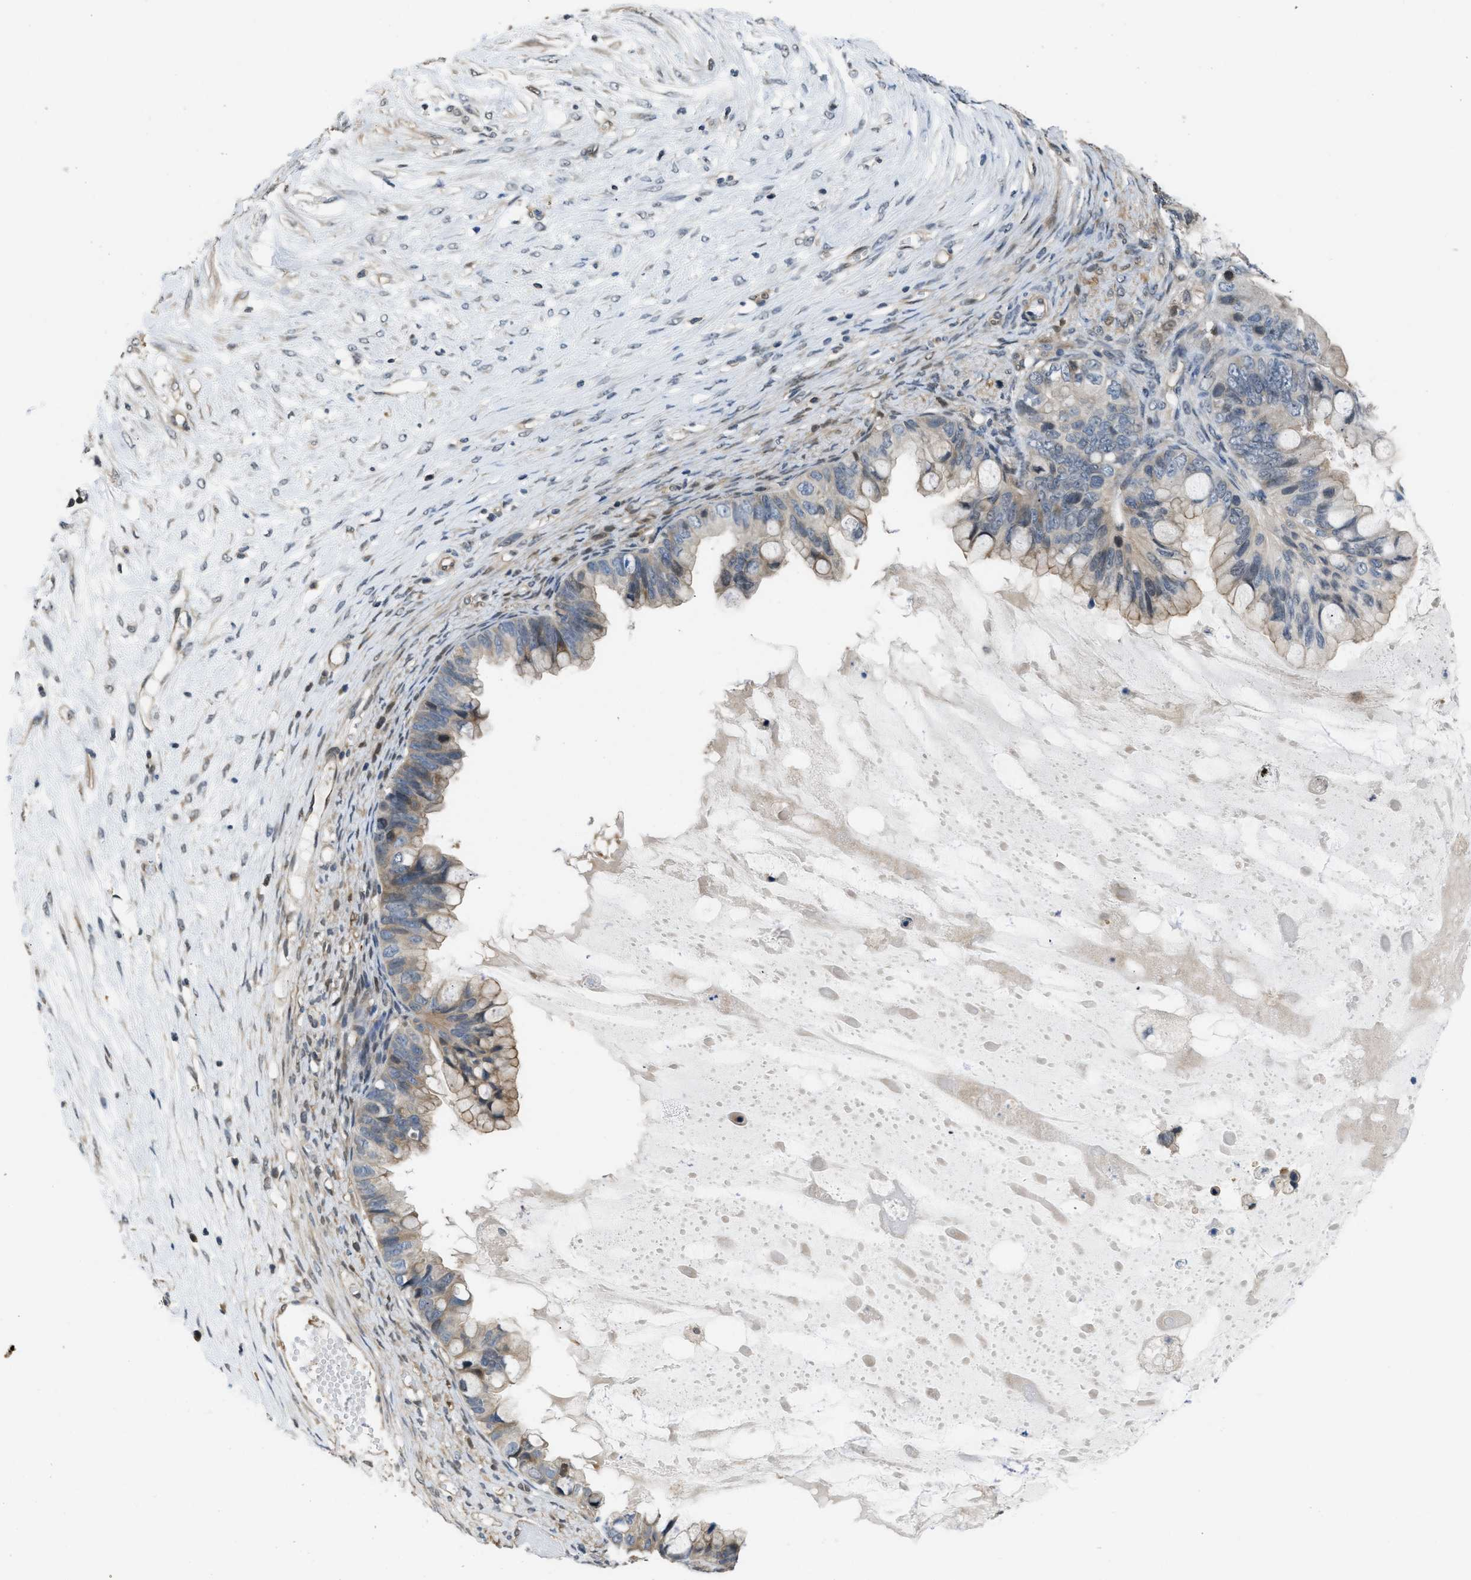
{"staining": {"intensity": "weak", "quantity": "25%-75%", "location": "cytoplasmic/membranous"}, "tissue": "ovarian cancer", "cell_type": "Tumor cells", "image_type": "cancer", "snomed": [{"axis": "morphology", "description": "Cystadenocarcinoma, mucinous, NOS"}, {"axis": "topography", "description": "Ovary"}], "caption": "This image reveals IHC staining of human ovarian cancer, with low weak cytoplasmic/membranous positivity in approximately 25%-75% of tumor cells.", "gene": "TES", "patient": {"sex": "female", "age": 80}}